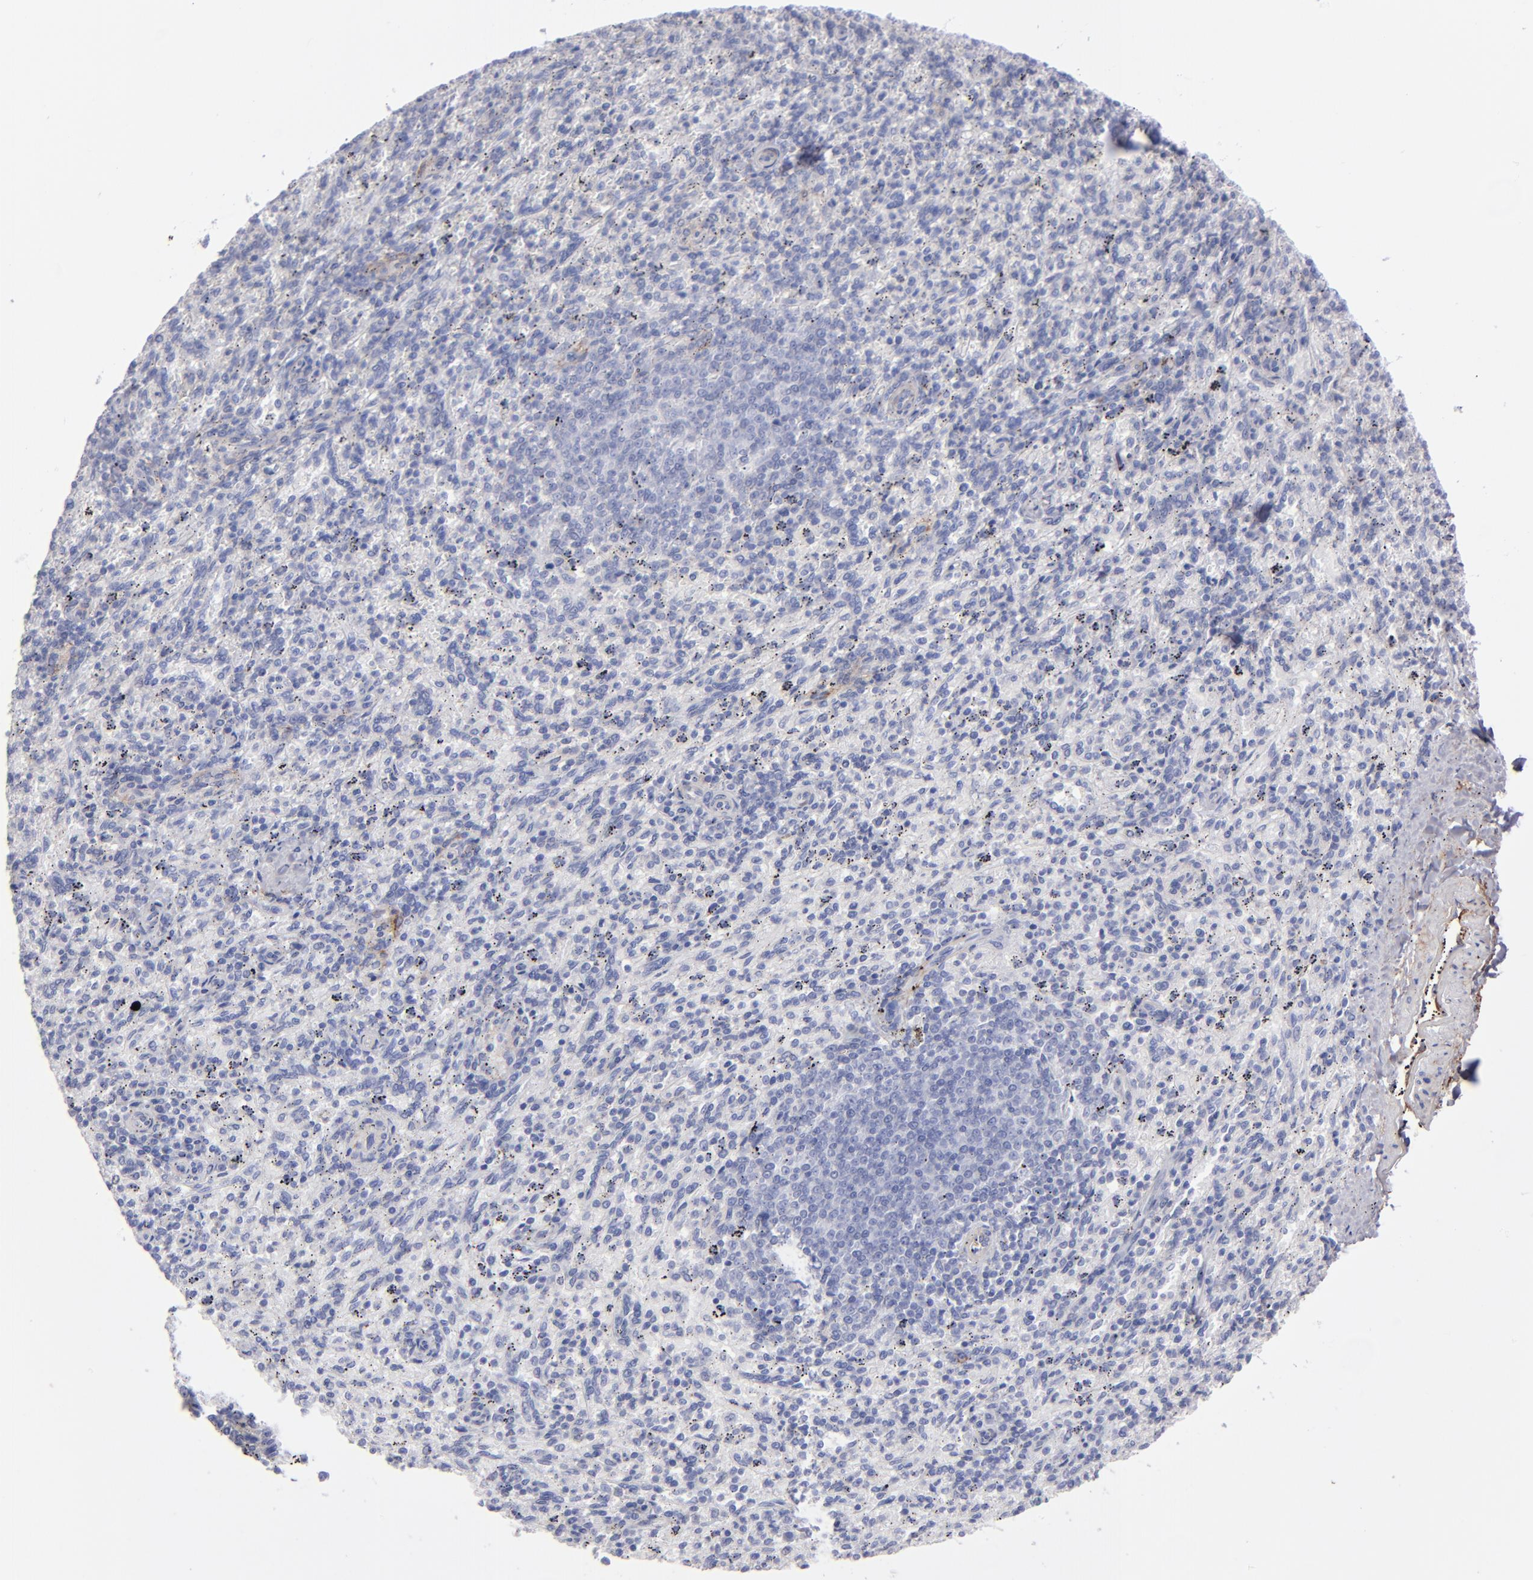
{"staining": {"intensity": "negative", "quantity": "none", "location": "none"}, "tissue": "spleen", "cell_type": "Cells in red pulp", "image_type": "normal", "snomed": [{"axis": "morphology", "description": "Normal tissue, NOS"}, {"axis": "topography", "description": "Spleen"}], "caption": "IHC of benign spleen reveals no staining in cells in red pulp.", "gene": "AHNAK2", "patient": {"sex": "female", "age": 10}}